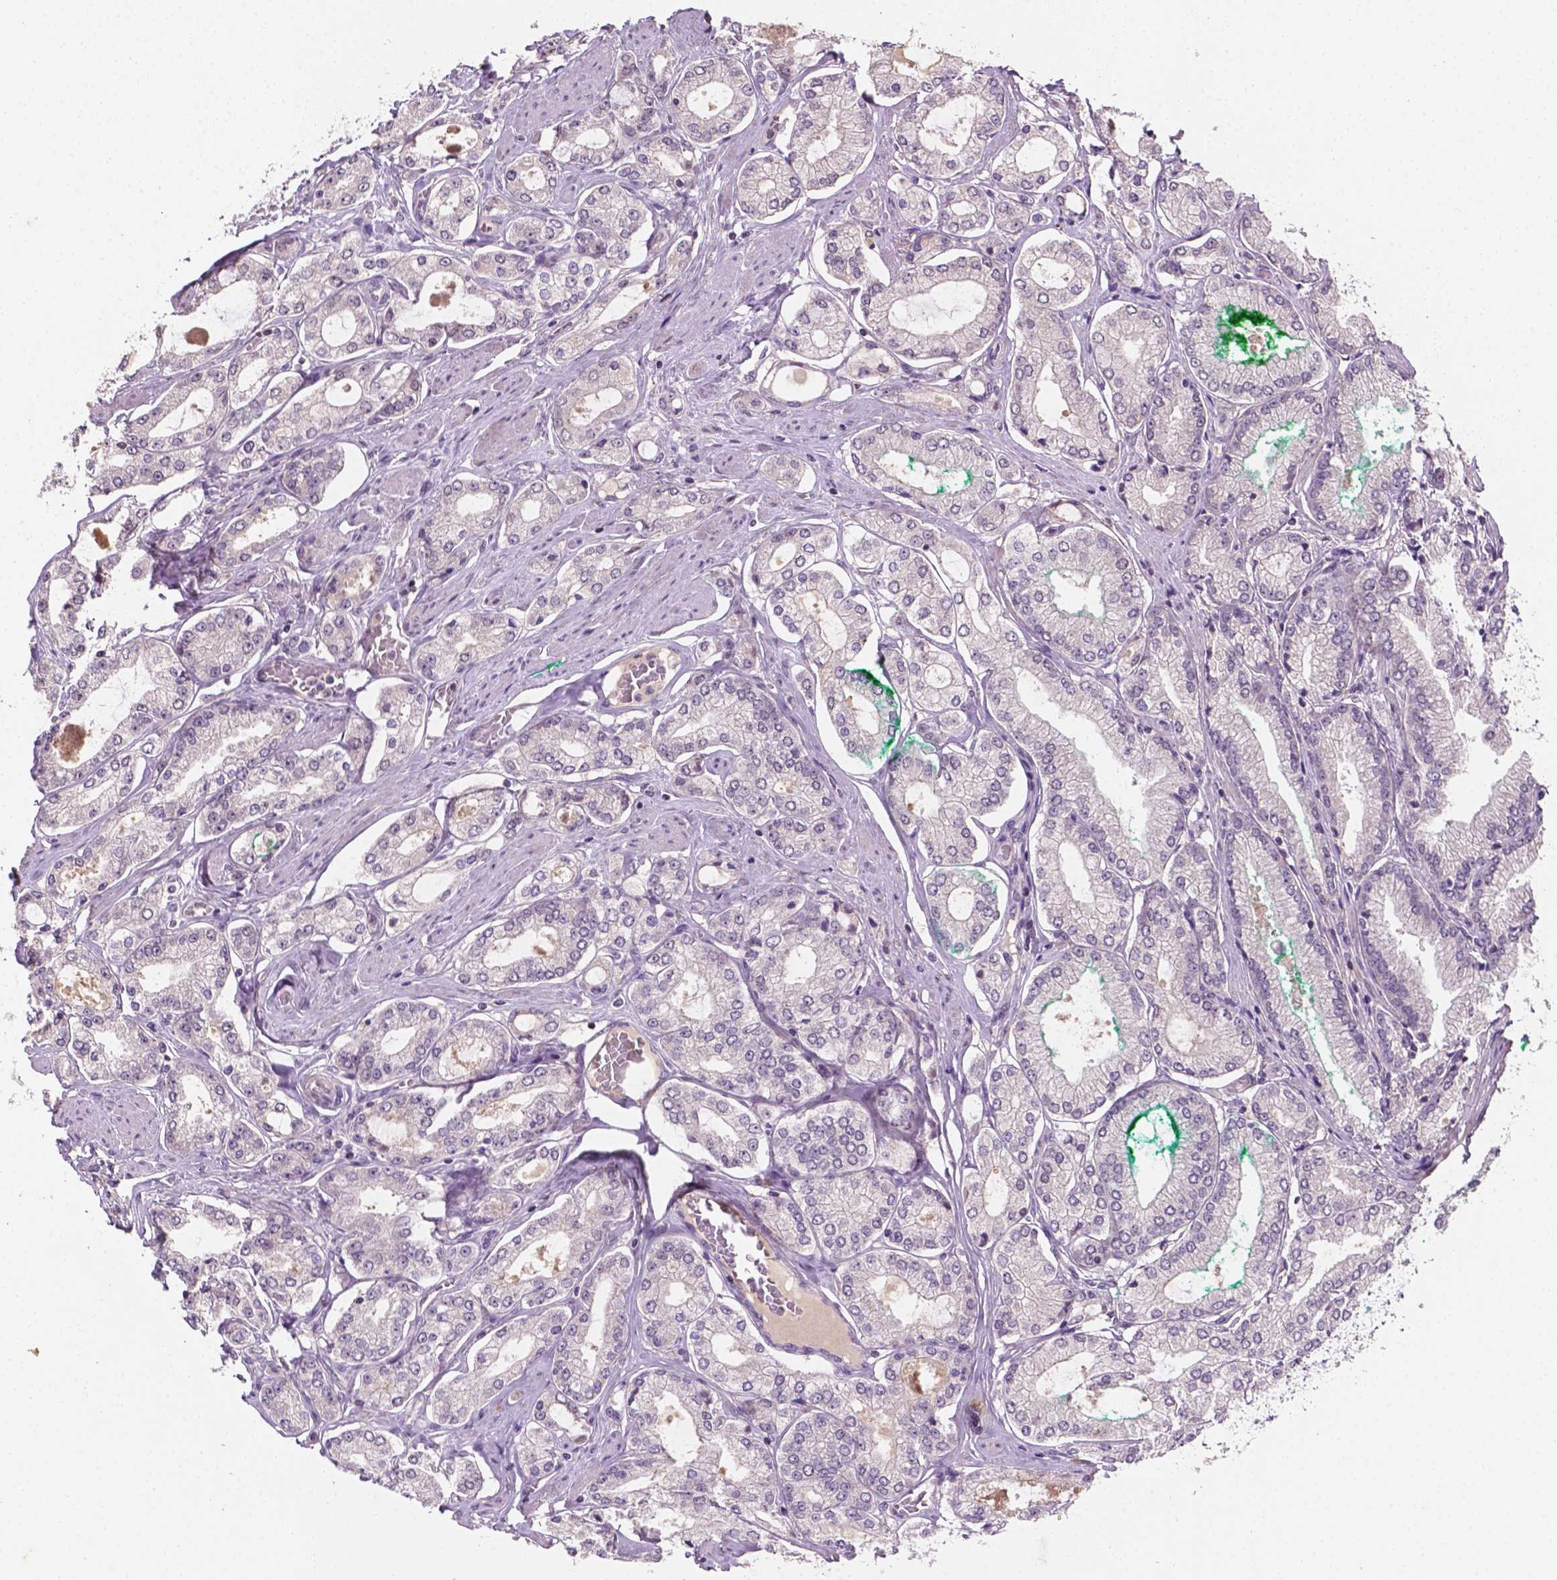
{"staining": {"intensity": "negative", "quantity": "none", "location": "none"}, "tissue": "prostate cancer", "cell_type": "Tumor cells", "image_type": "cancer", "snomed": [{"axis": "morphology", "description": "Adenocarcinoma, High grade"}, {"axis": "topography", "description": "Prostate"}], "caption": "Immunohistochemical staining of human prostate cancer shows no significant staining in tumor cells.", "gene": "MROH6", "patient": {"sex": "male", "age": 68}}